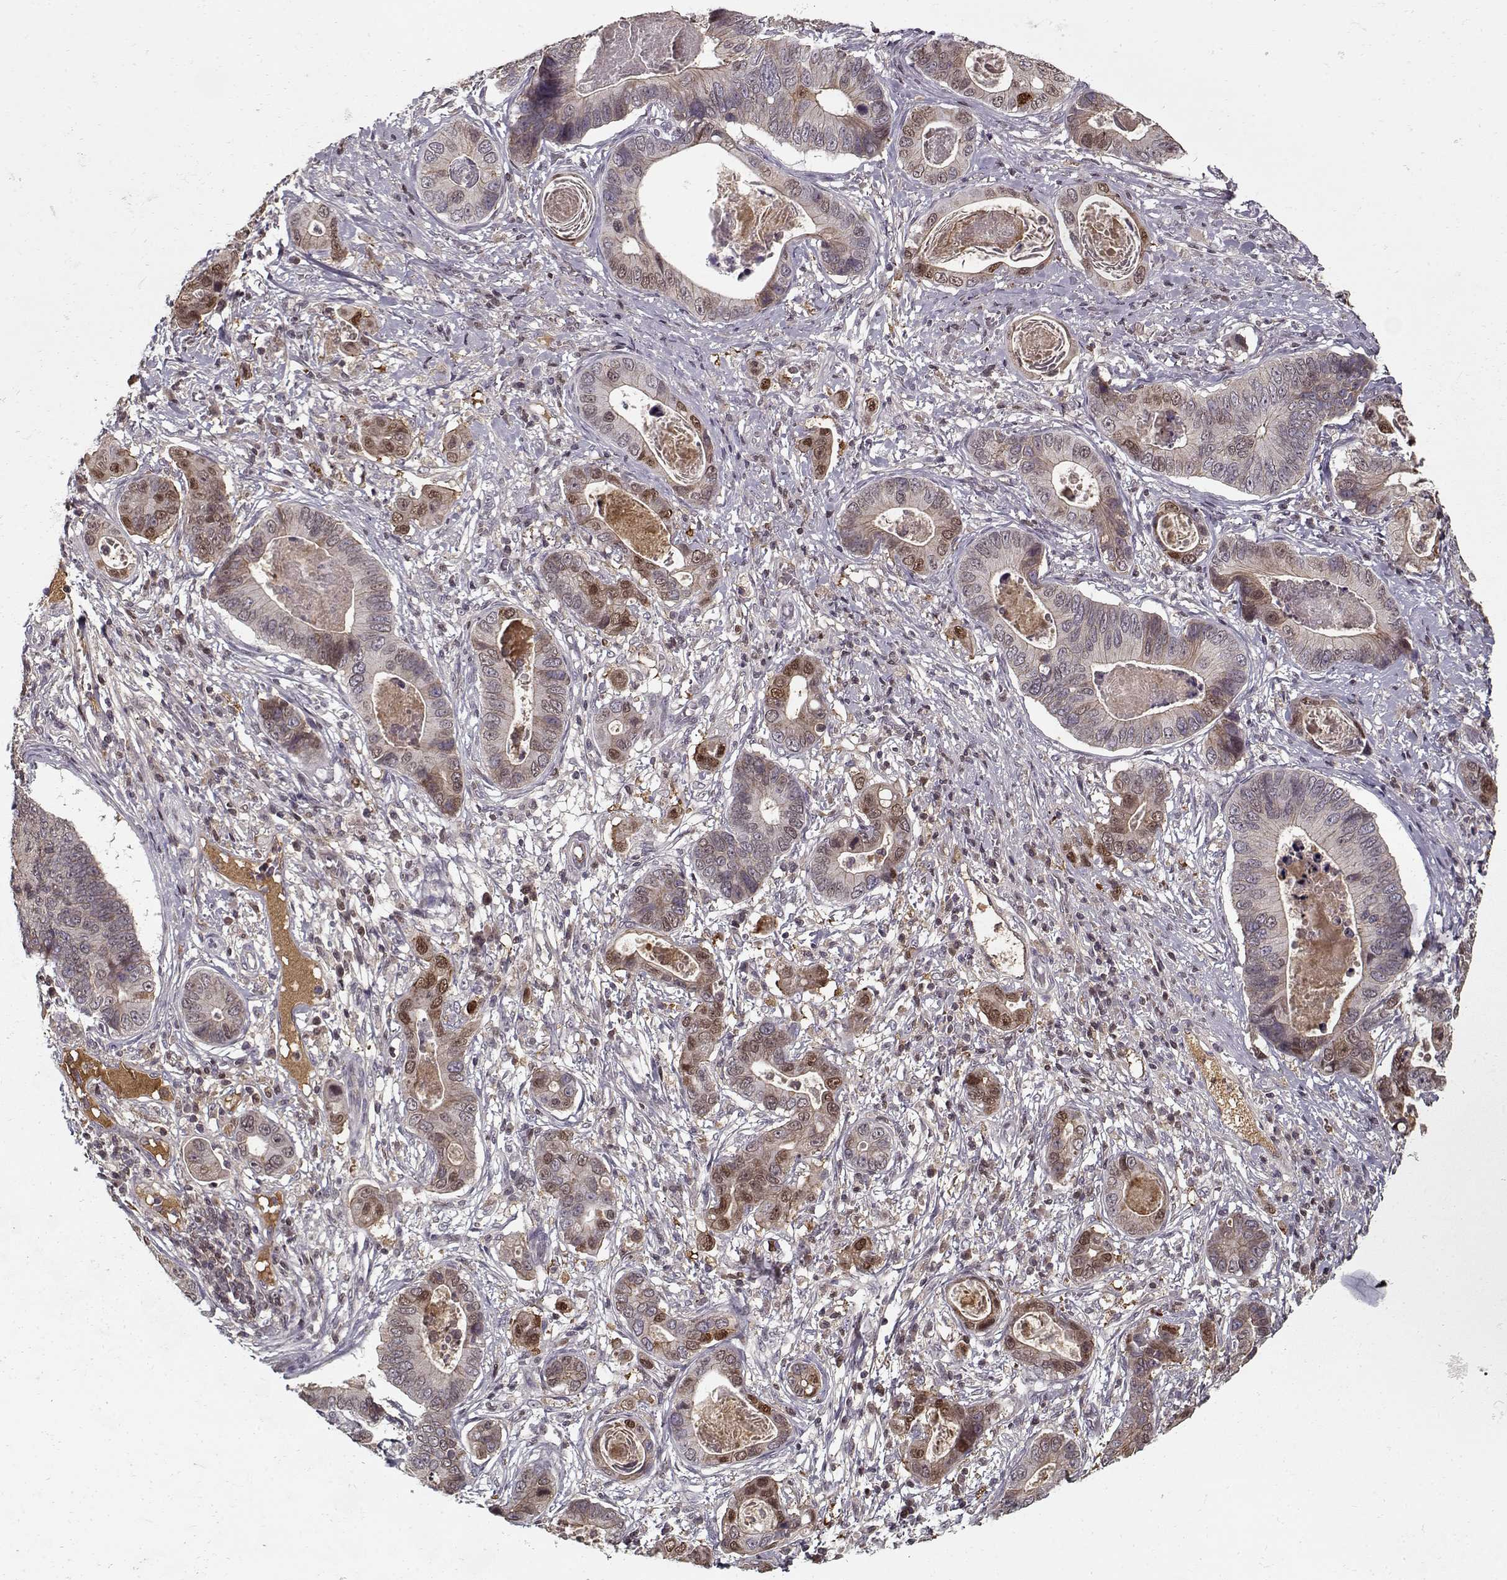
{"staining": {"intensity": "moderate", "quantity": "<25%", "location": "nuclear"}, "tissue": "stomach cancer", "cell_type": "Tumor cells", "image_type": "cancer", "snomed": [{"axis": "morphology", "description": "Adenocarcinoma, NOS"}, {"axis": "topography", "description": "Stomach"}], "caption": "This image shows stomach cancer stained with immunohistochemistry to label a protein in brown. The nuclear of tumor cells show moderate positivity for the protein. Nuclei are counter-stained blue.", "gene": "AFM", "patient": {"sex": "male", "age": 84}}